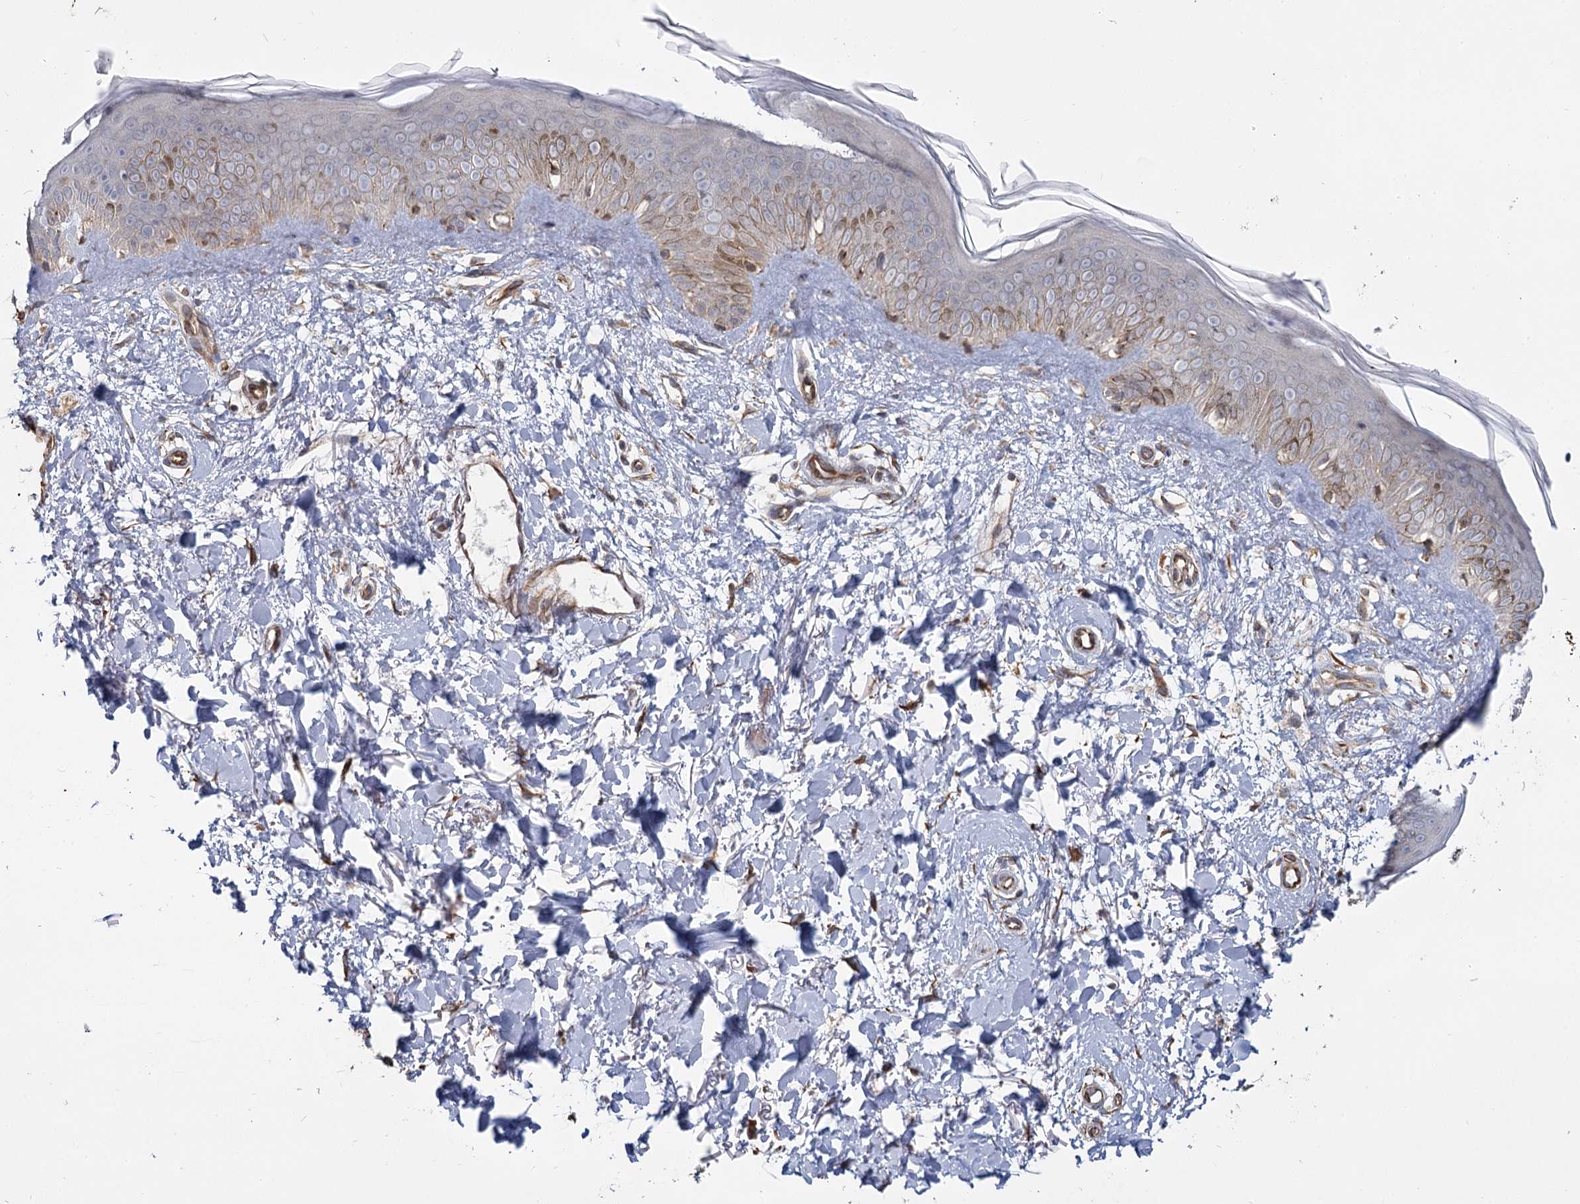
{"staining": {"intensity": "moderate", "quantity": ">75%", "location": "cytoplasmic/membranous"}, "tissue": "skin", "cell_type": "Fibroblasts", "image_type": "normal", "snomed": [{"axis": "morphology", "description": "Normal tissue, NOS"}, {"axis": "topography", "description": "Skin"}], "caption": "Protein staining shows moderate cytoplasmic/membranous positivity in approximately >75% of fibroblasts in normal skin.", "gene": "TBC1D9B", "patient": {"sex": "female", "age": 58}}